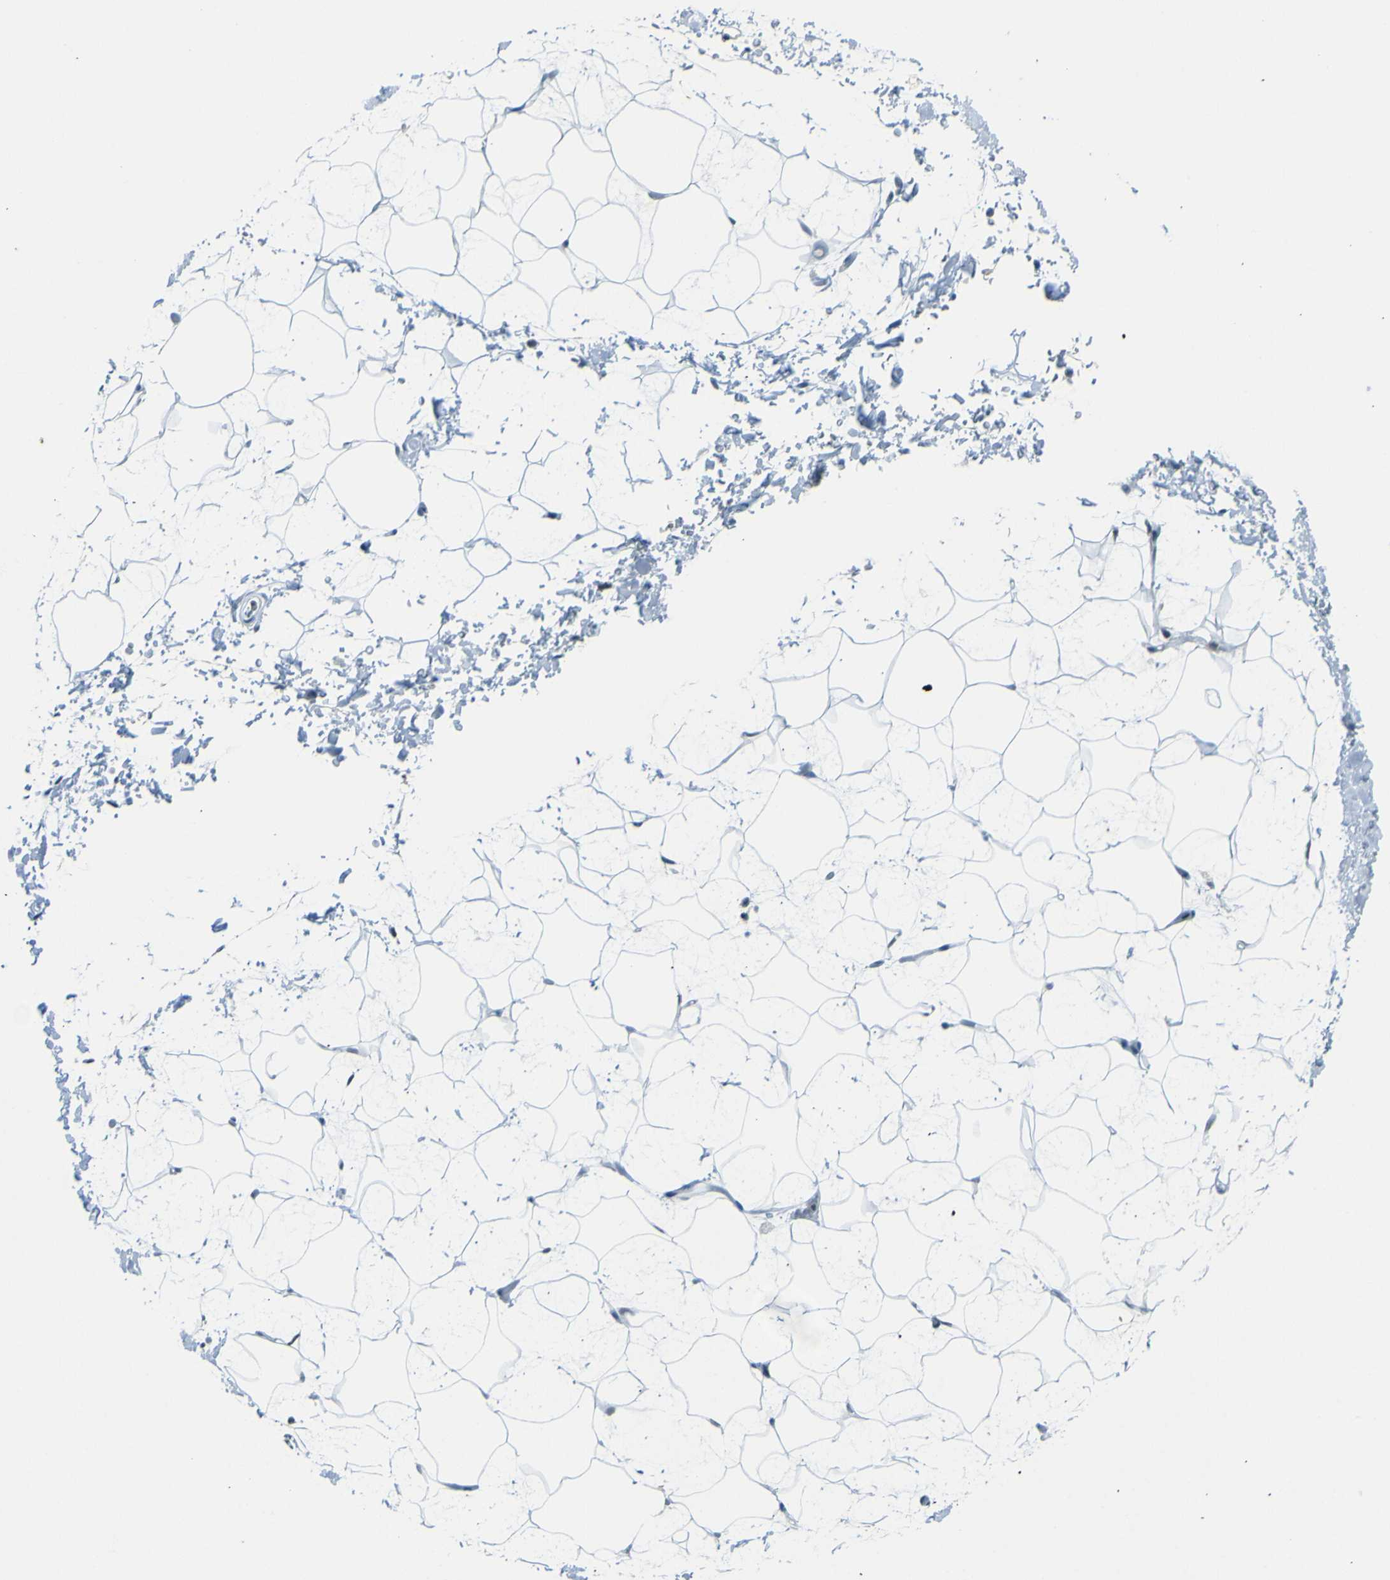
{"staining": {"intensity": "negative", "quantity": "none", "location": "none"}, "tissue": "adipose tissue", "cell_type": "Adipocytes", "image_type": "normal", "snomed": [{"axis": "morphology", "description": "Normal tissue, NOS"}, {"axis": "topography", "description": "Soft tissue"}], "caption": "DAB (3,3'-diaminobenzidine) immunohistochemical staining of unremarkable adipose tissue reveals no significant positivity in adipocytes.", "gene": "CEBPG", "patient": {"sex": "male", "age": 72}}